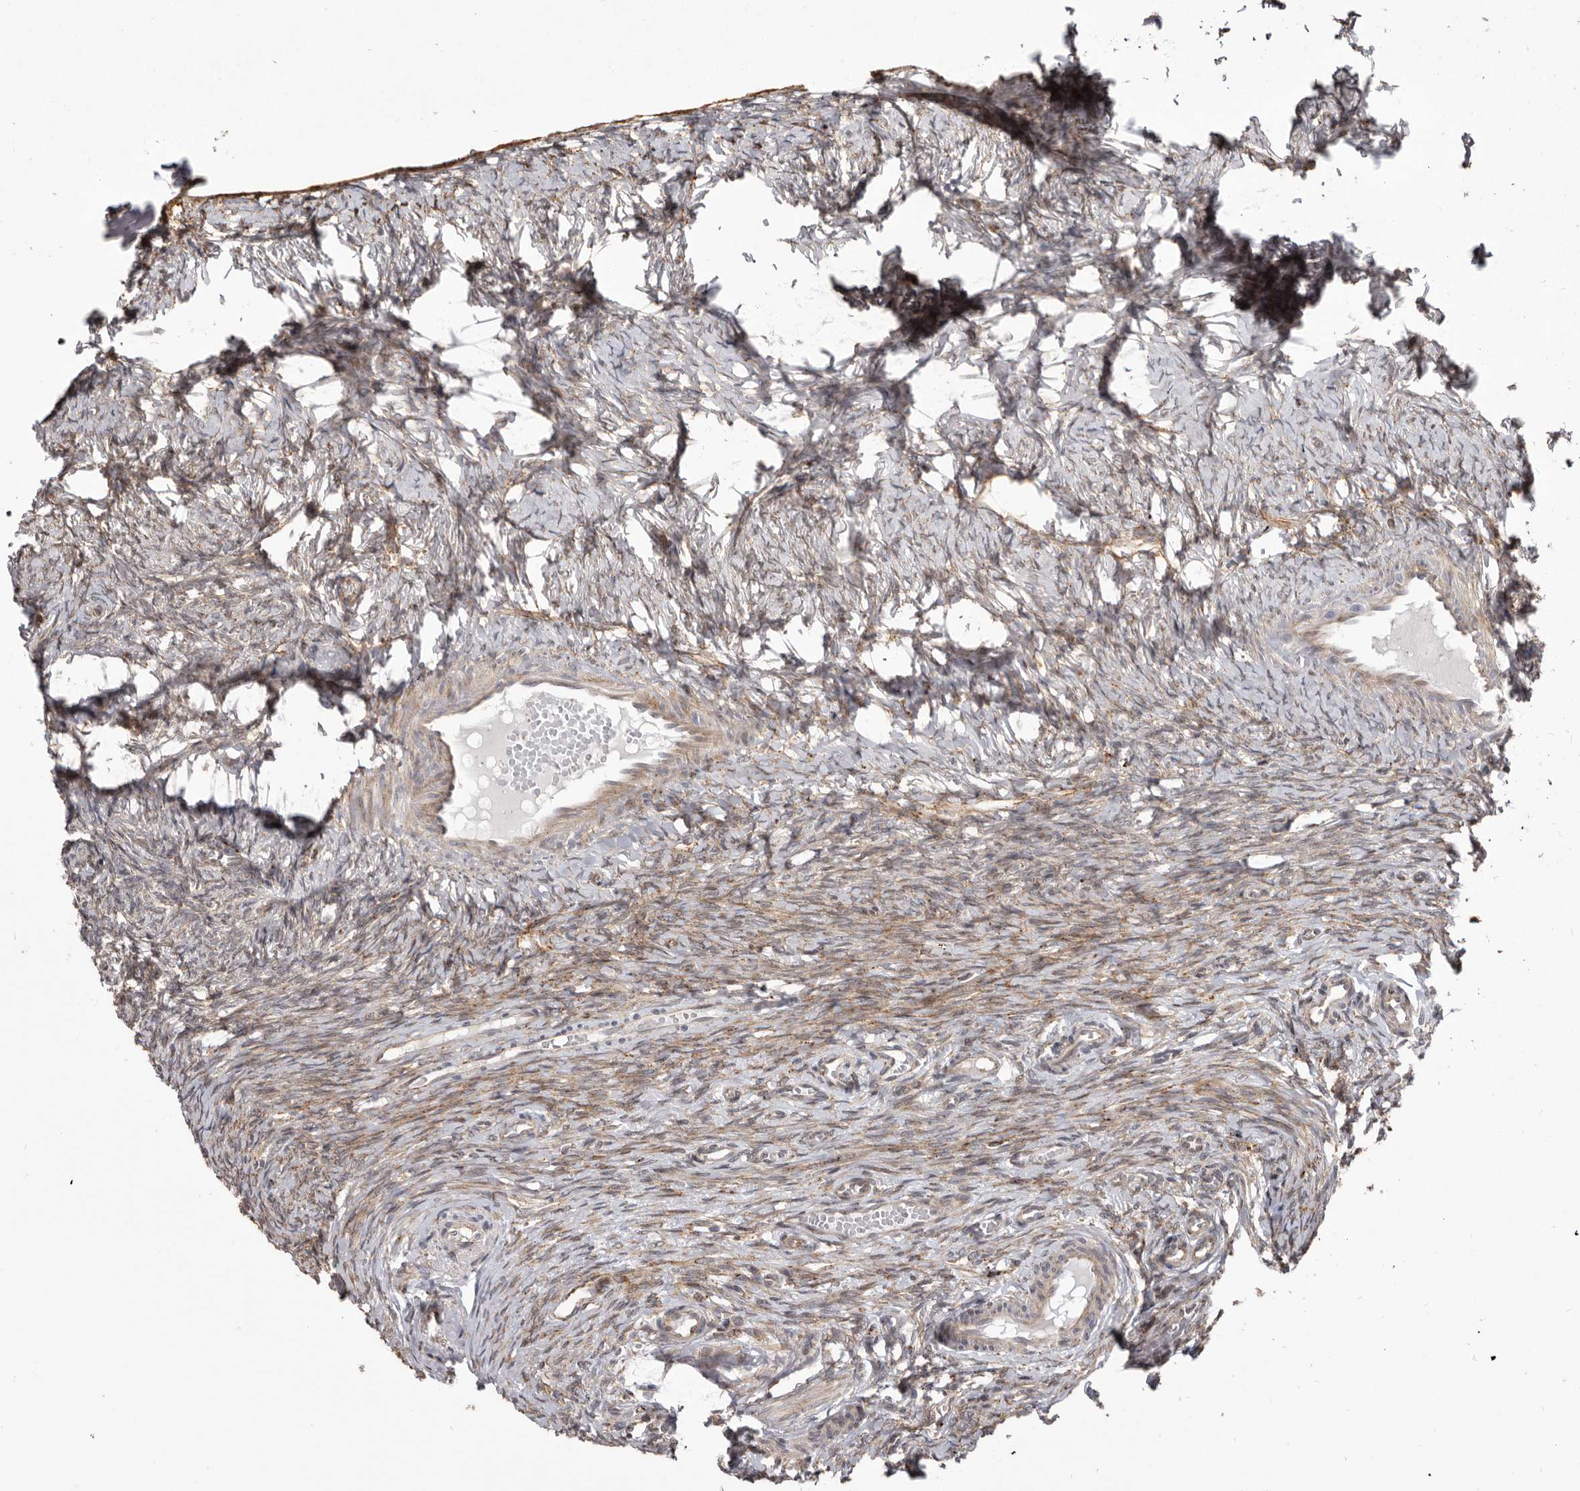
{"staining": {"intensity": "weak", "quantity": ">75%", "location": "cytoplasmic/membranous"}, "tissue": "ovary", "cell_type": "Ovarian stroma cells", "image_type": "normal", "snomed": [{"axis": "morphology", "description": "Adenocarcinoma, NOS"}, {"axis": "topography", "description": "Endometrium"}], "caption": "Ovary stained with DAB (3,3'-diaminobenzidine) immunohistochemistry demonstrates low levels of weak cytoplasmic/membranous expression in about >75% of ovarian stroma cells. Immunohistochemistry stains the protein in brown and the nuclei are stained blue.", "gene": "NUP43", "patient": {"sex": "female", "age": 32}}